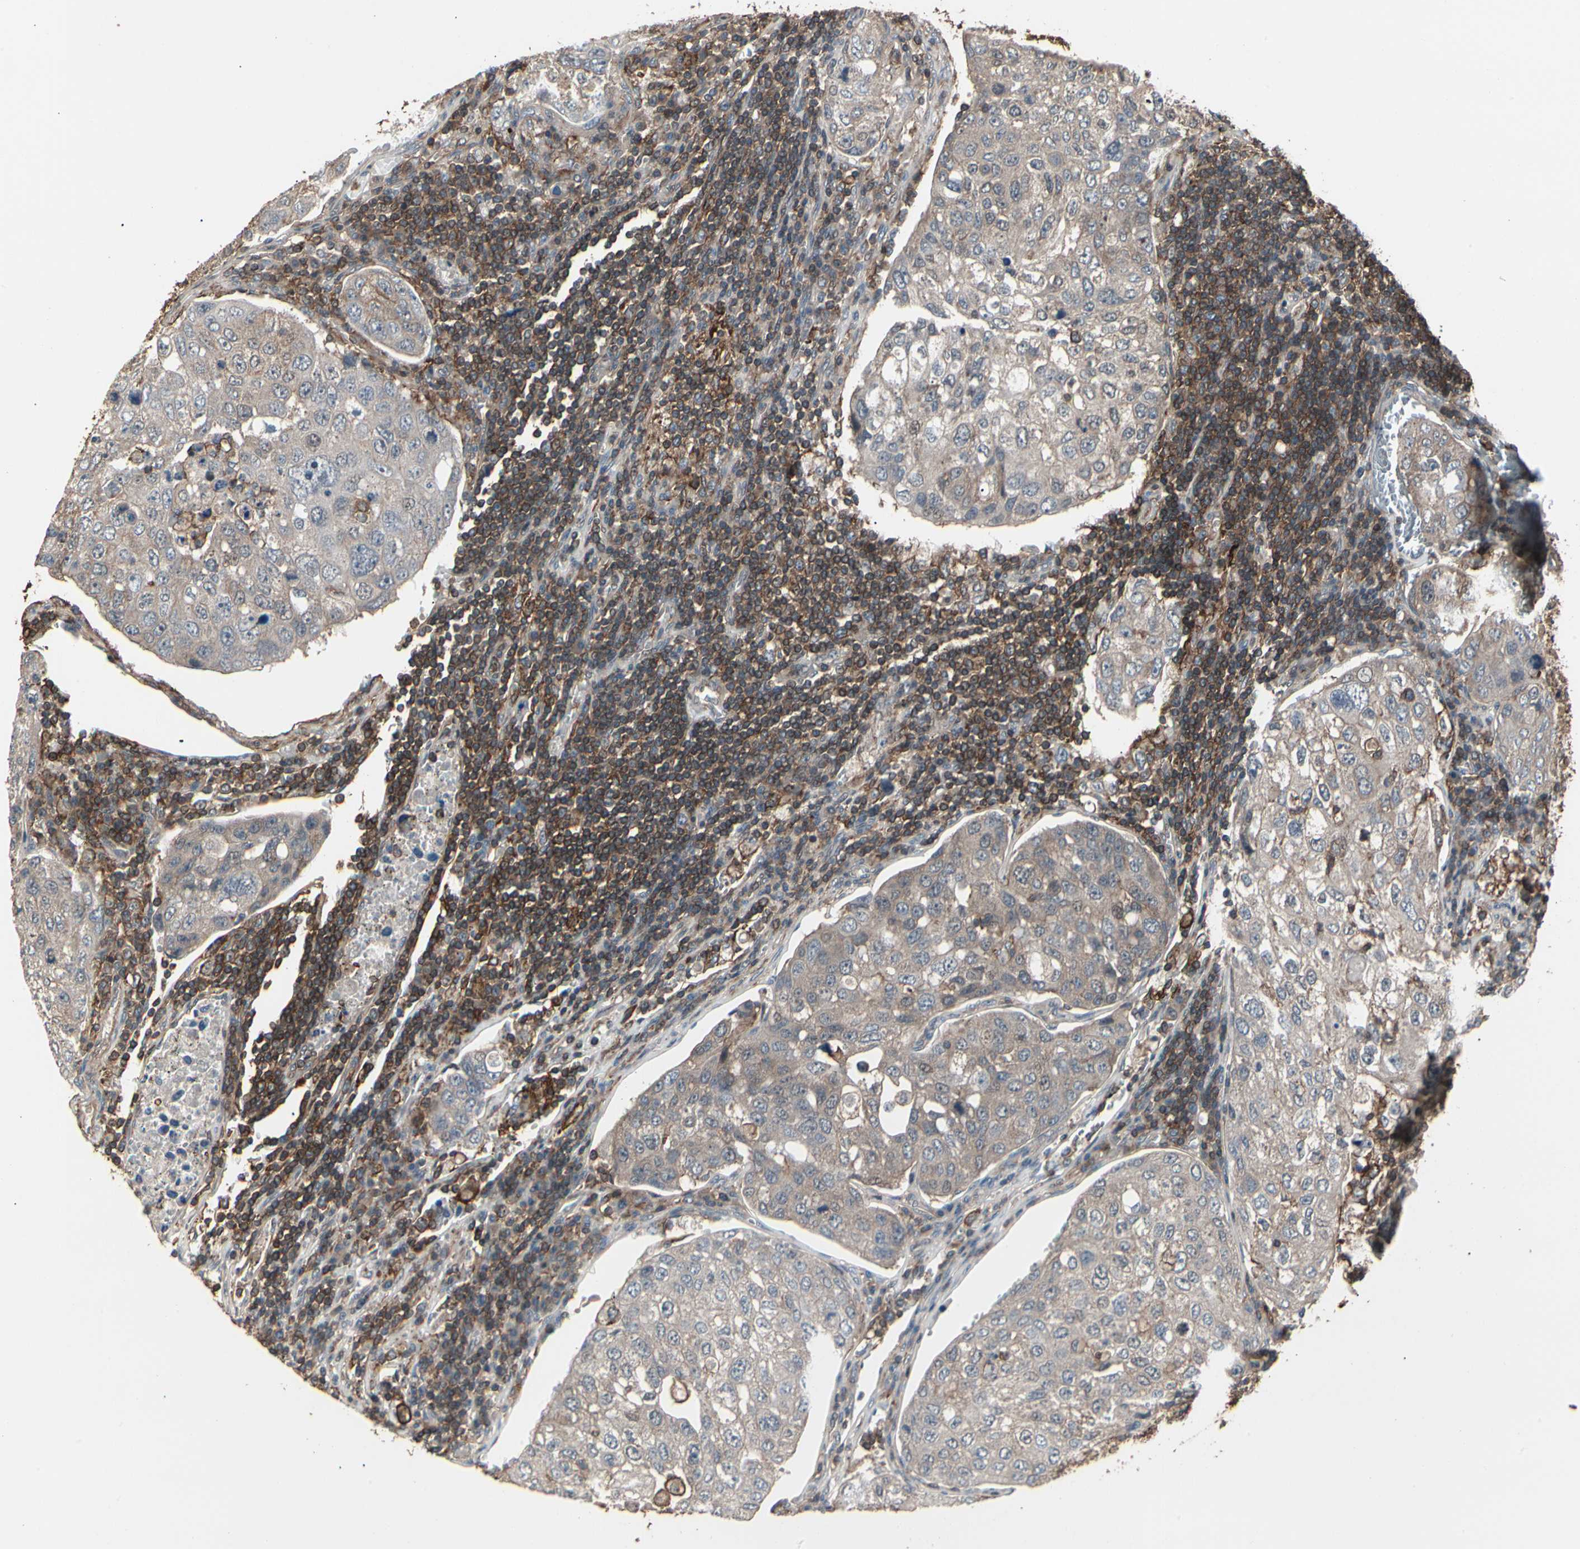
{"staining": {"intensity": "weak", "quantity": "25%-75%", "location": "cytoplasmic/membranous"}, "tissue": "urothelial cancer", "cell_type": "Tumor cells", "image_type": "cancer", "snomed": [{"axis": "morphology", "description": "Urothelial carcinoma, High grade"}, {"axis": "topography", "description": "Lymph node"}, {"axis": "topography", "description": "Urinary bladder"}], "caption": "Immunohistochemistry (DAB) staining of high-grade urothelial carcinoma shows weak cytoplasmic/membranous protein positivity in approximately 25%-75% of tumor cells.", "gene": "MAPK13", "patient": {"sex": "male", "age": 51}}